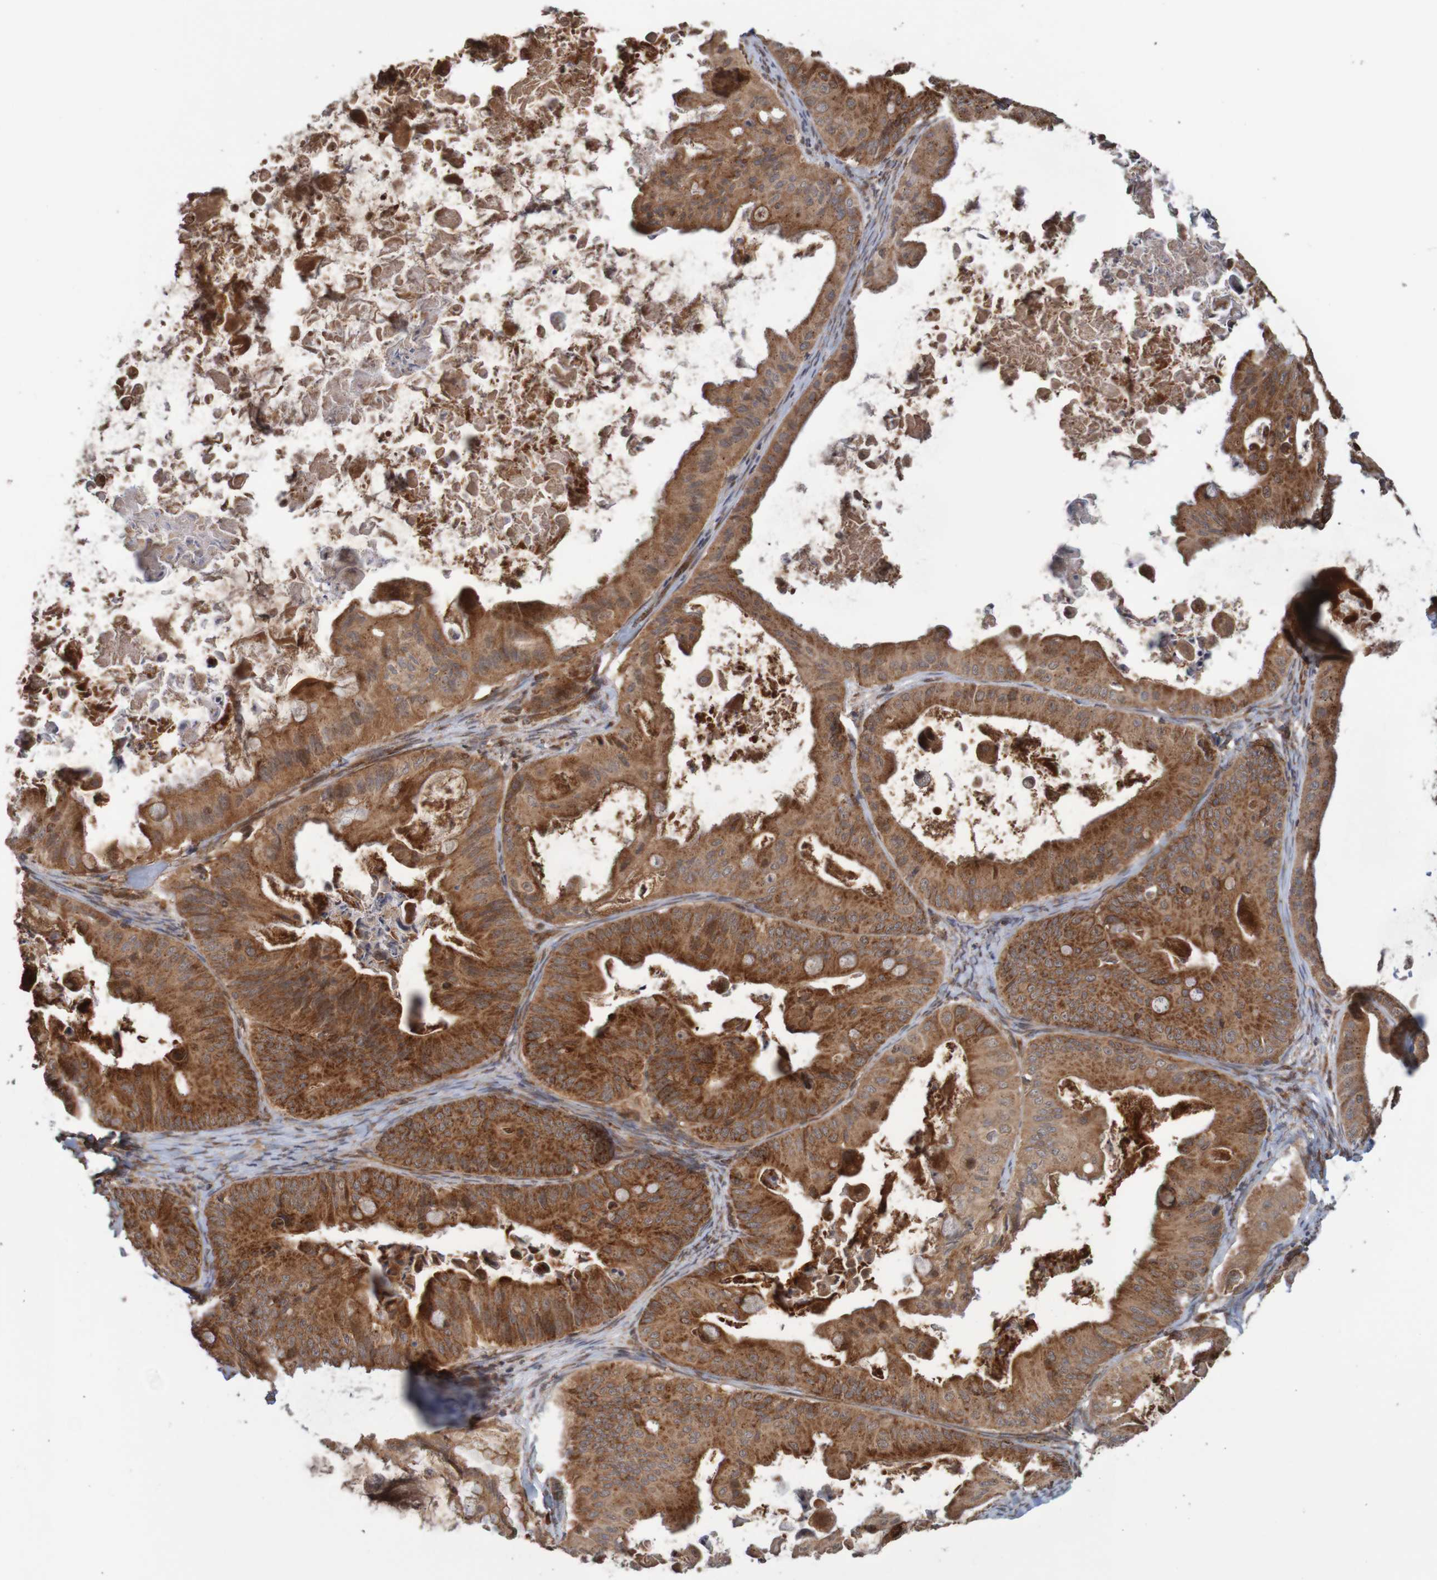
{"staining": {"intensity": "strong", "quantity": ">75%", "location": "cytoplasmic/membranous"}, "tissue": "ovarian cancer", "cell_type": "Tumor cells", "image_type": "cancer", "snomed": [{"axis": "morphology", "description": "Cystadenocarcinoma, mucinous, NOS"}, {"axis": "topography", "description": "Ovary"}], "caption": "Protein expression analysis of ovarian cancer (mucinous cystadenocarcinoma) demonstrates strong cytoplasmic/membranous staining in about >75% of tumor cells.", "gene": "MRPL52", "patient": {"sex": "female", "age": 37}}